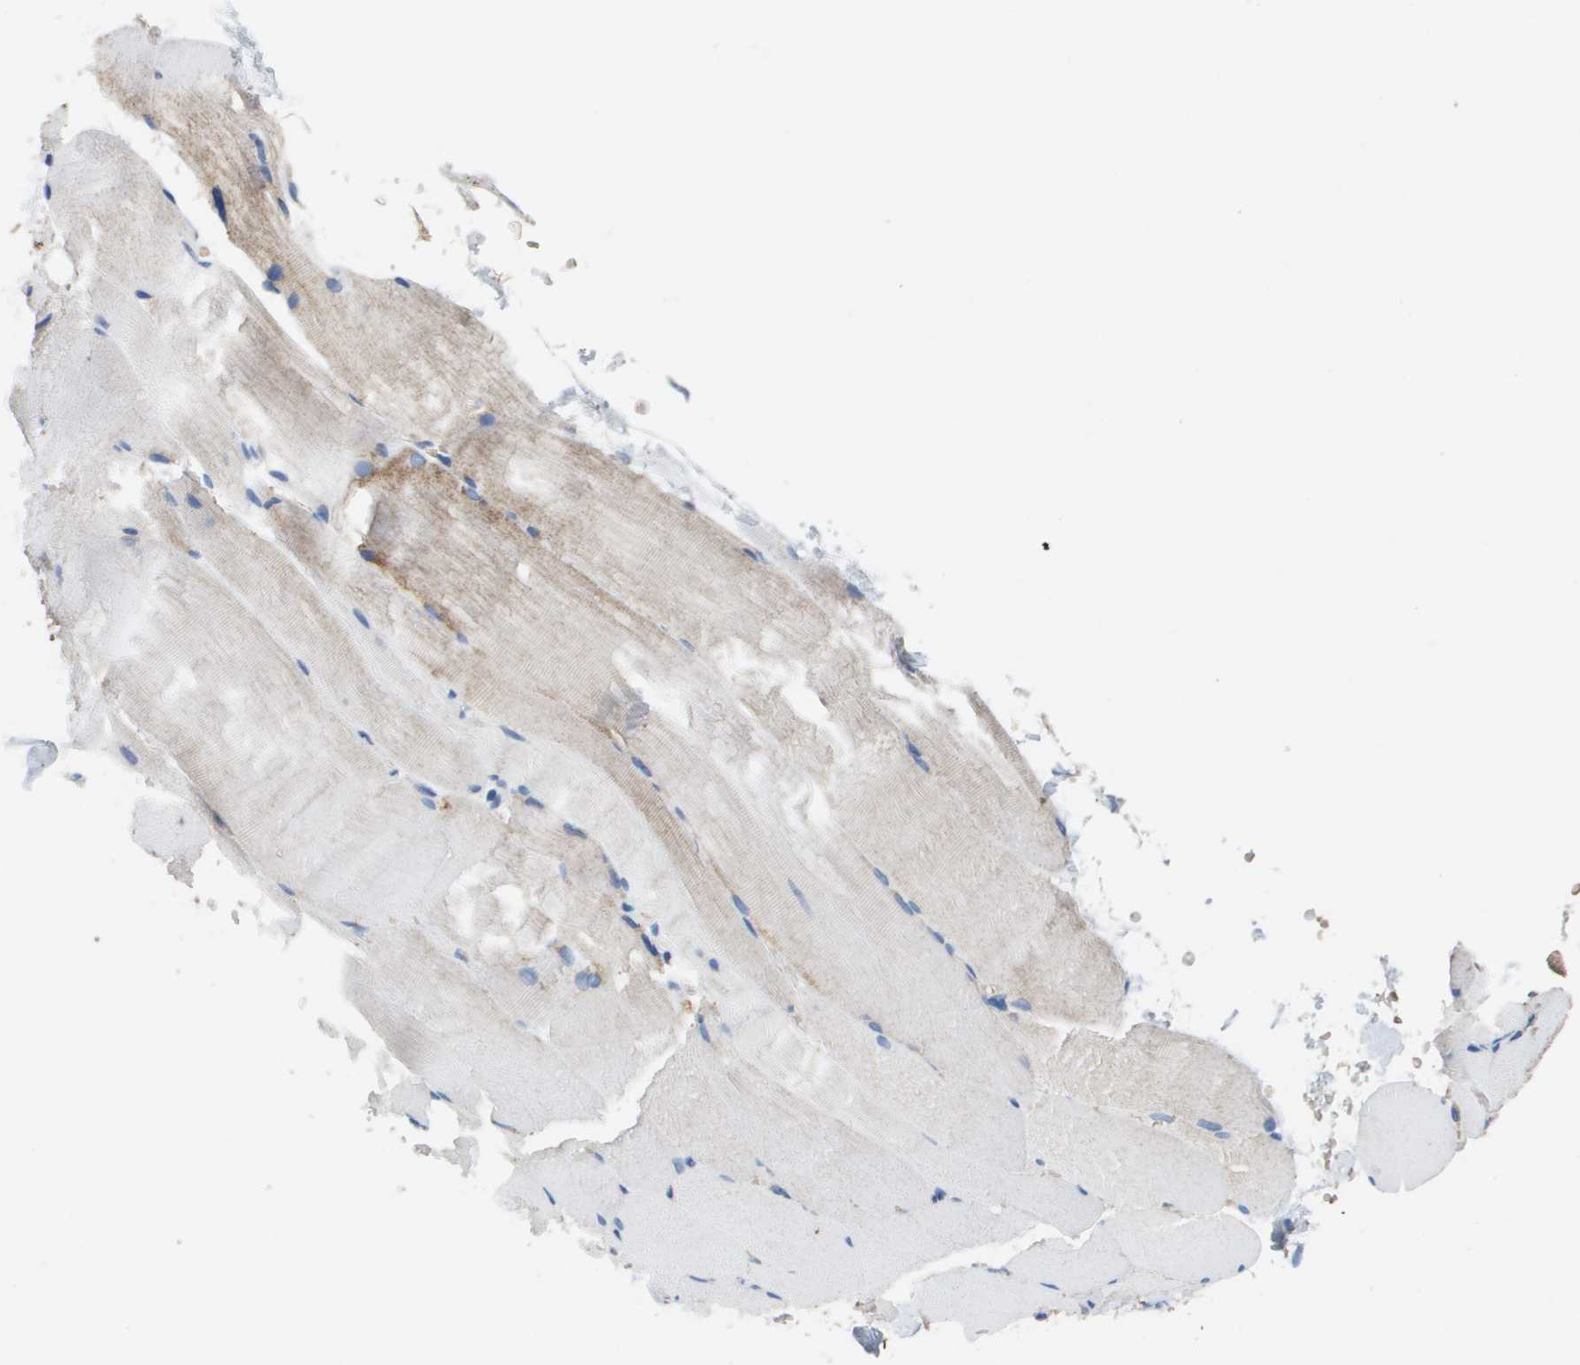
{"staining": {"intensity": "moderate", "quantity": "25%-75%", "location": "cytoplasmic/membranous"}, "tissue": "skeletal muscle", "cell_type": "Myocytes", "image_type": "normal", "snomed": [{"axis": "morphology", "description": "Normal tissue, NOS"}, {"axis": "topography", "description": "Skin"}, {"axis": "topography", "description": "Skeletal muscle"}], "caption": "Moderate cytoplasmic/membranous positivity for a protein is identified in about 25%-75% of myocytes of benign skeletal muscle using IHC.", "gene": "ATP5F1B", "patient": {"sex": "male", "age": 83}}